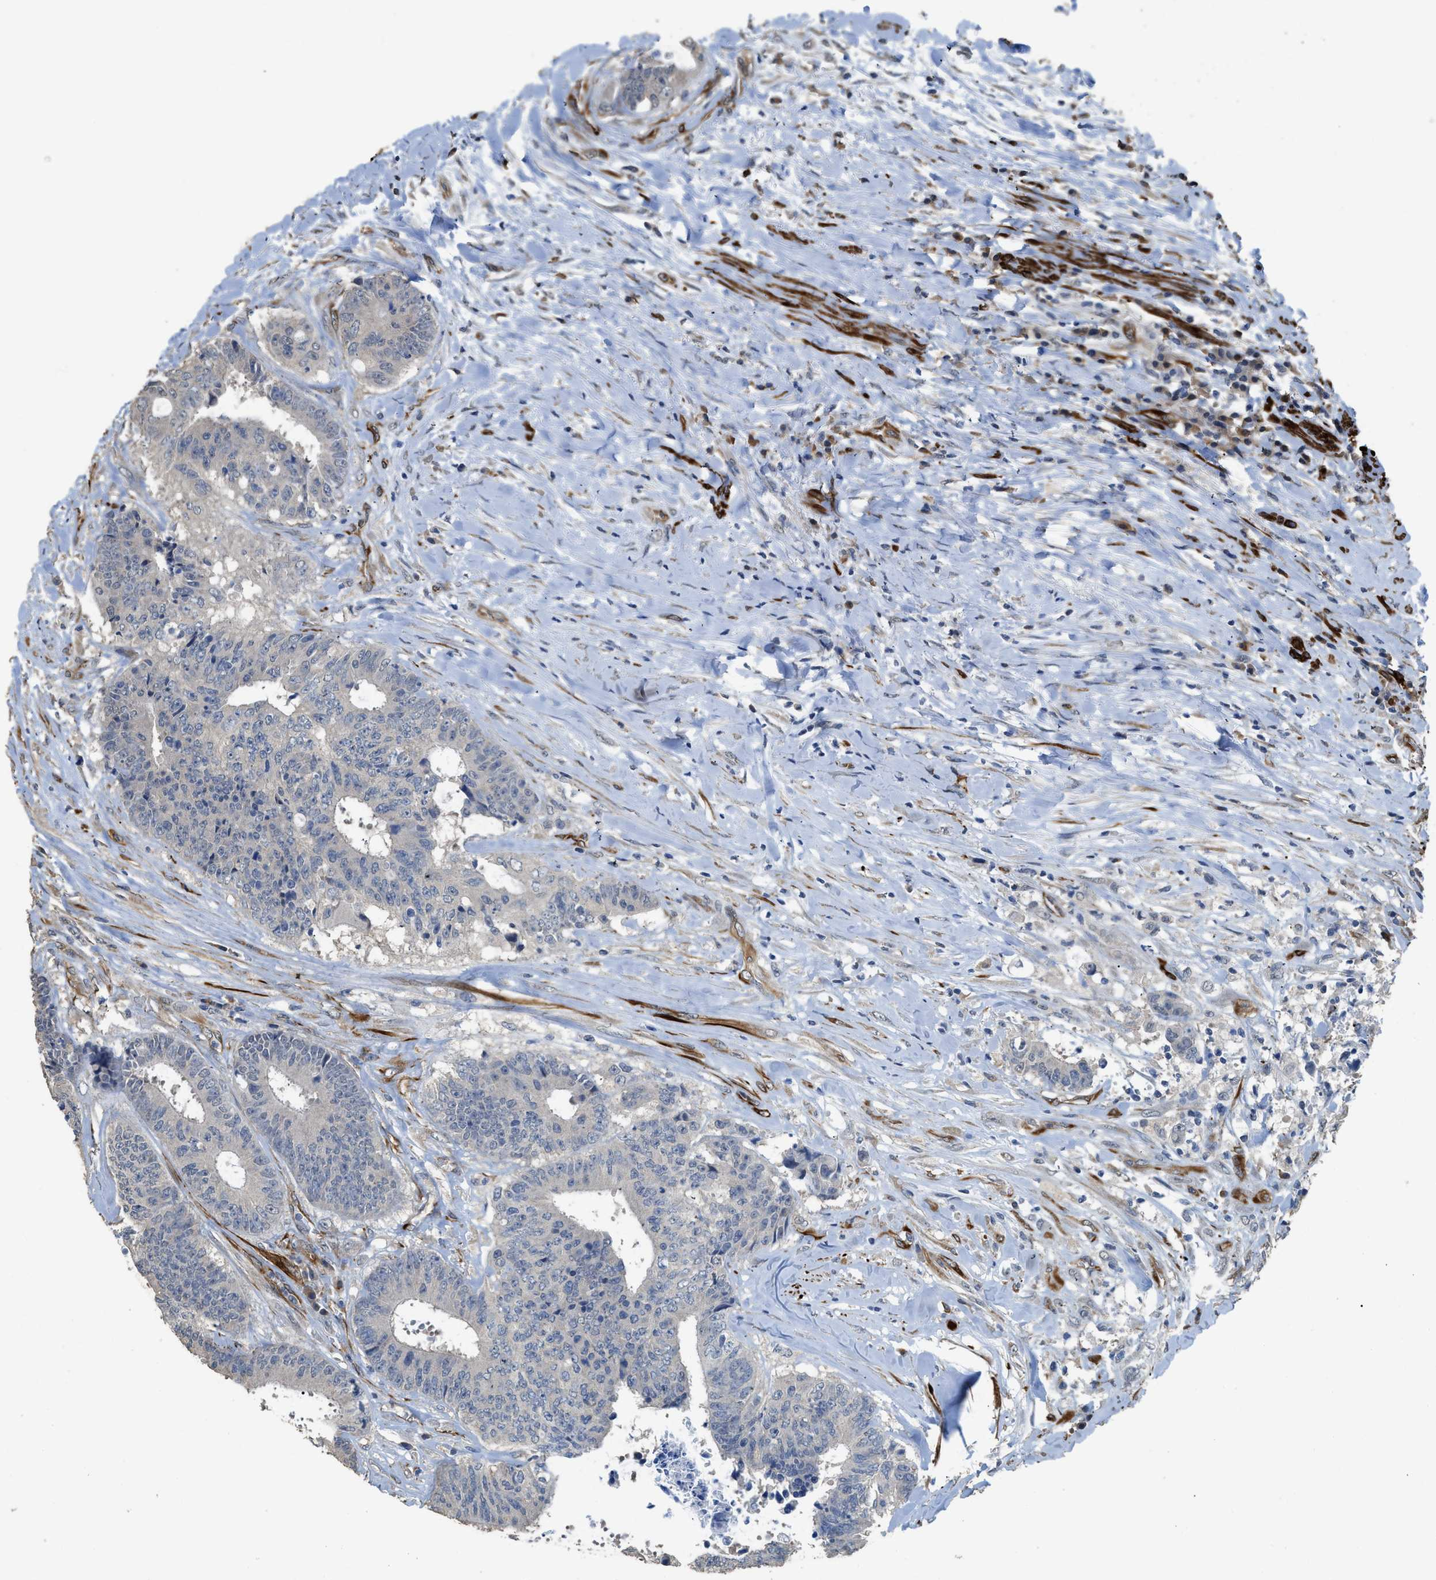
{"staining": {"intensity": "negative", "quantity": "none", "location": "none"}, "tissue": "colorectal cancer", "cell_type": "Tumor cells", "image_type": "cancer", "snomed": [{"axis": "morphology", "description": "Adenocarcinoma, NOS"}, {"axis": "topography", "description": "Rectum"}], "caption": "IHC histopathology image of neoplastic tissue: colorectal cancer stained with DAB exhibits no significant protein positivity in tumor cells. (Stains: DAB immunohistochemistry (IHC) with hematoxylin counter stain, Microscopy: brightfield microscopy at high magnification).", "gene": "SYNM", "patient": {"sex": "male", "age": 72}}